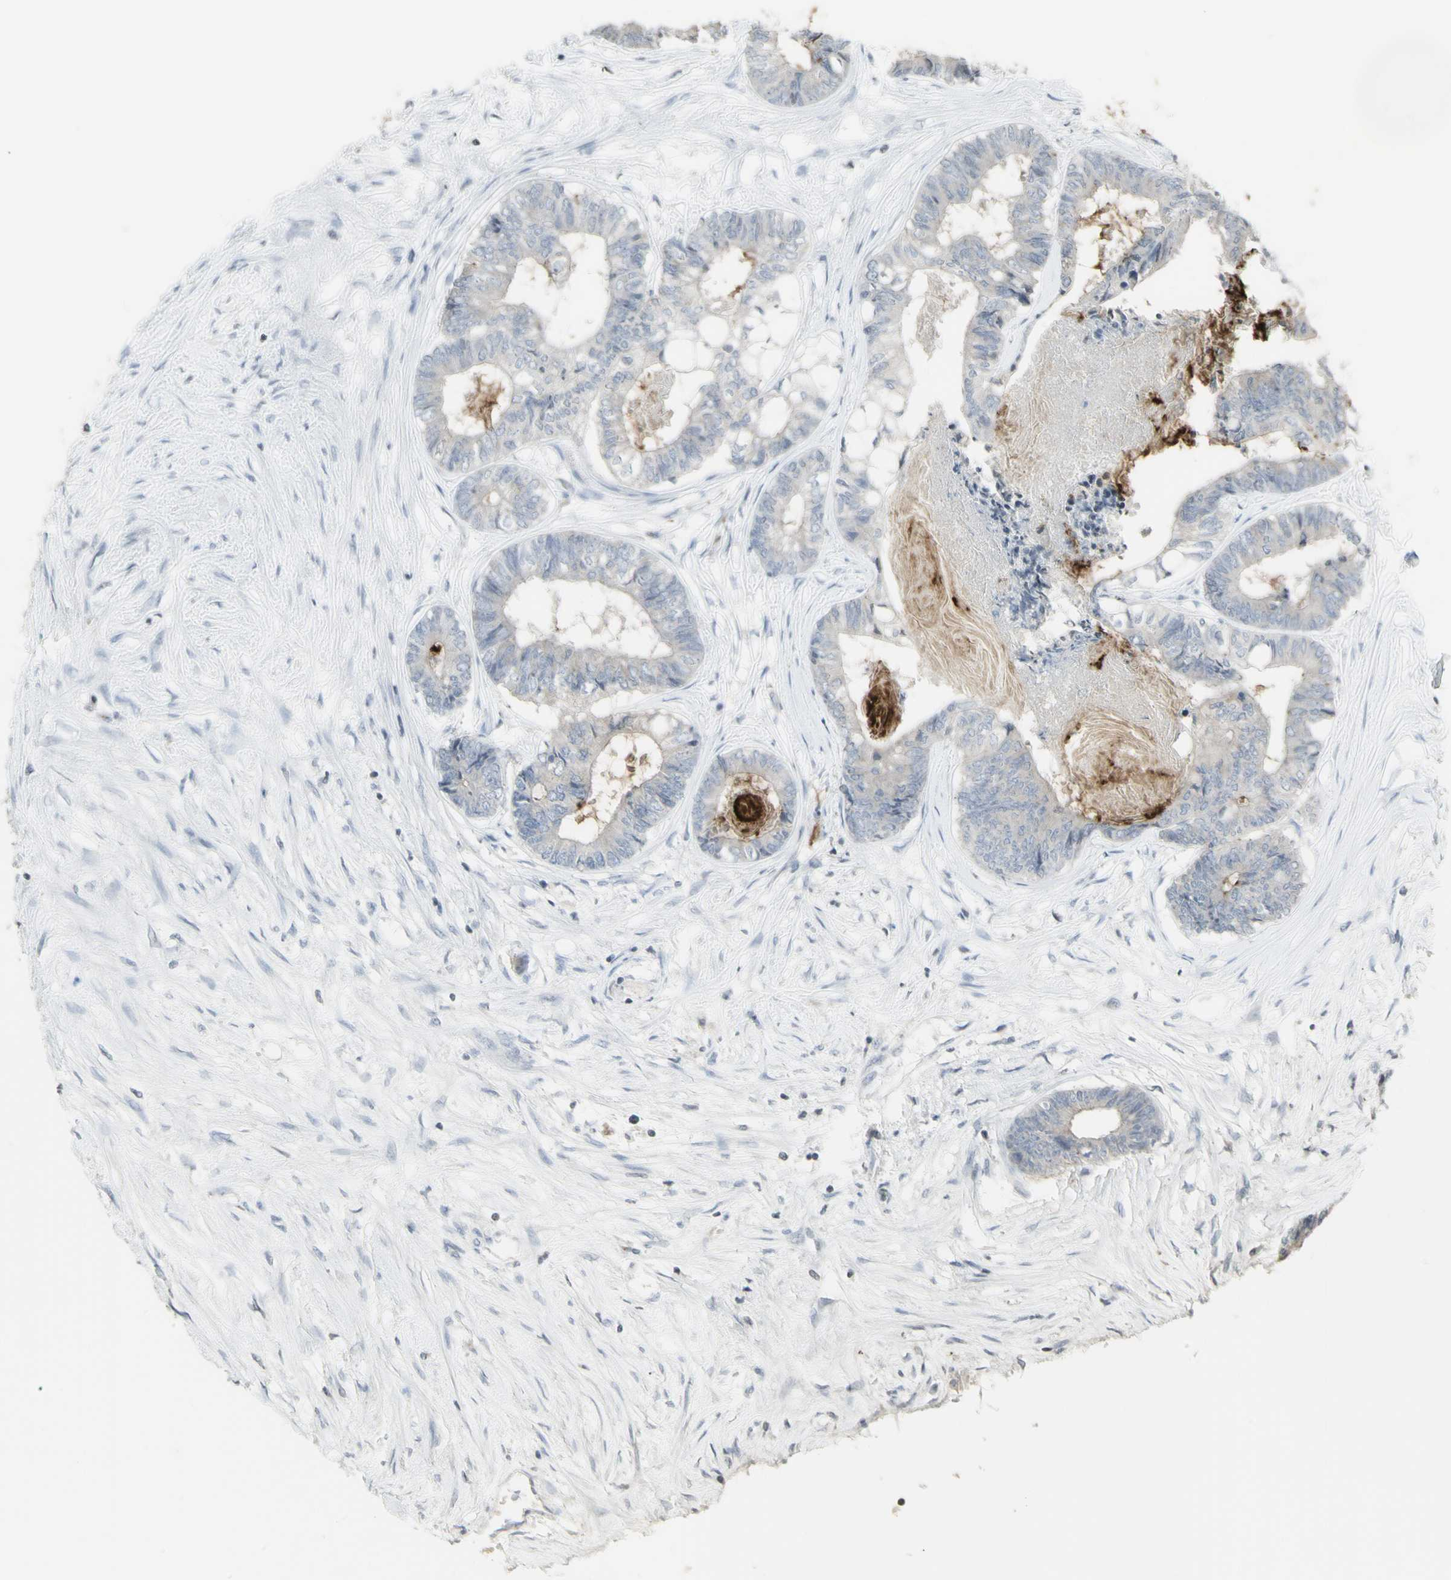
{"staining": {"intensity": "negative", "quantity": "none", "location": "none"}, "tissue": "colorectal cancer", "cell_type": "Tumor cells", "image_type": "cancer", "snomed": [{"axis": "morphology", "description": "Adenocarcinoma, NOS"}, {"axis": "topography", "description": "Rectum"}], "caption": "Immunohistochemistry (IHC) of colorectal adenocarcinoma demonstrates no positivity in tumor cells. The staining was performed using DAB (3,3'-diaminobenzidine) to visualize the protein expression in brown, while the nuclei were stained in blue with hematoxylin (Magnification: 20x).", "gene": "MUC5AC", "patient": {"sex": "male", "age": 63}}